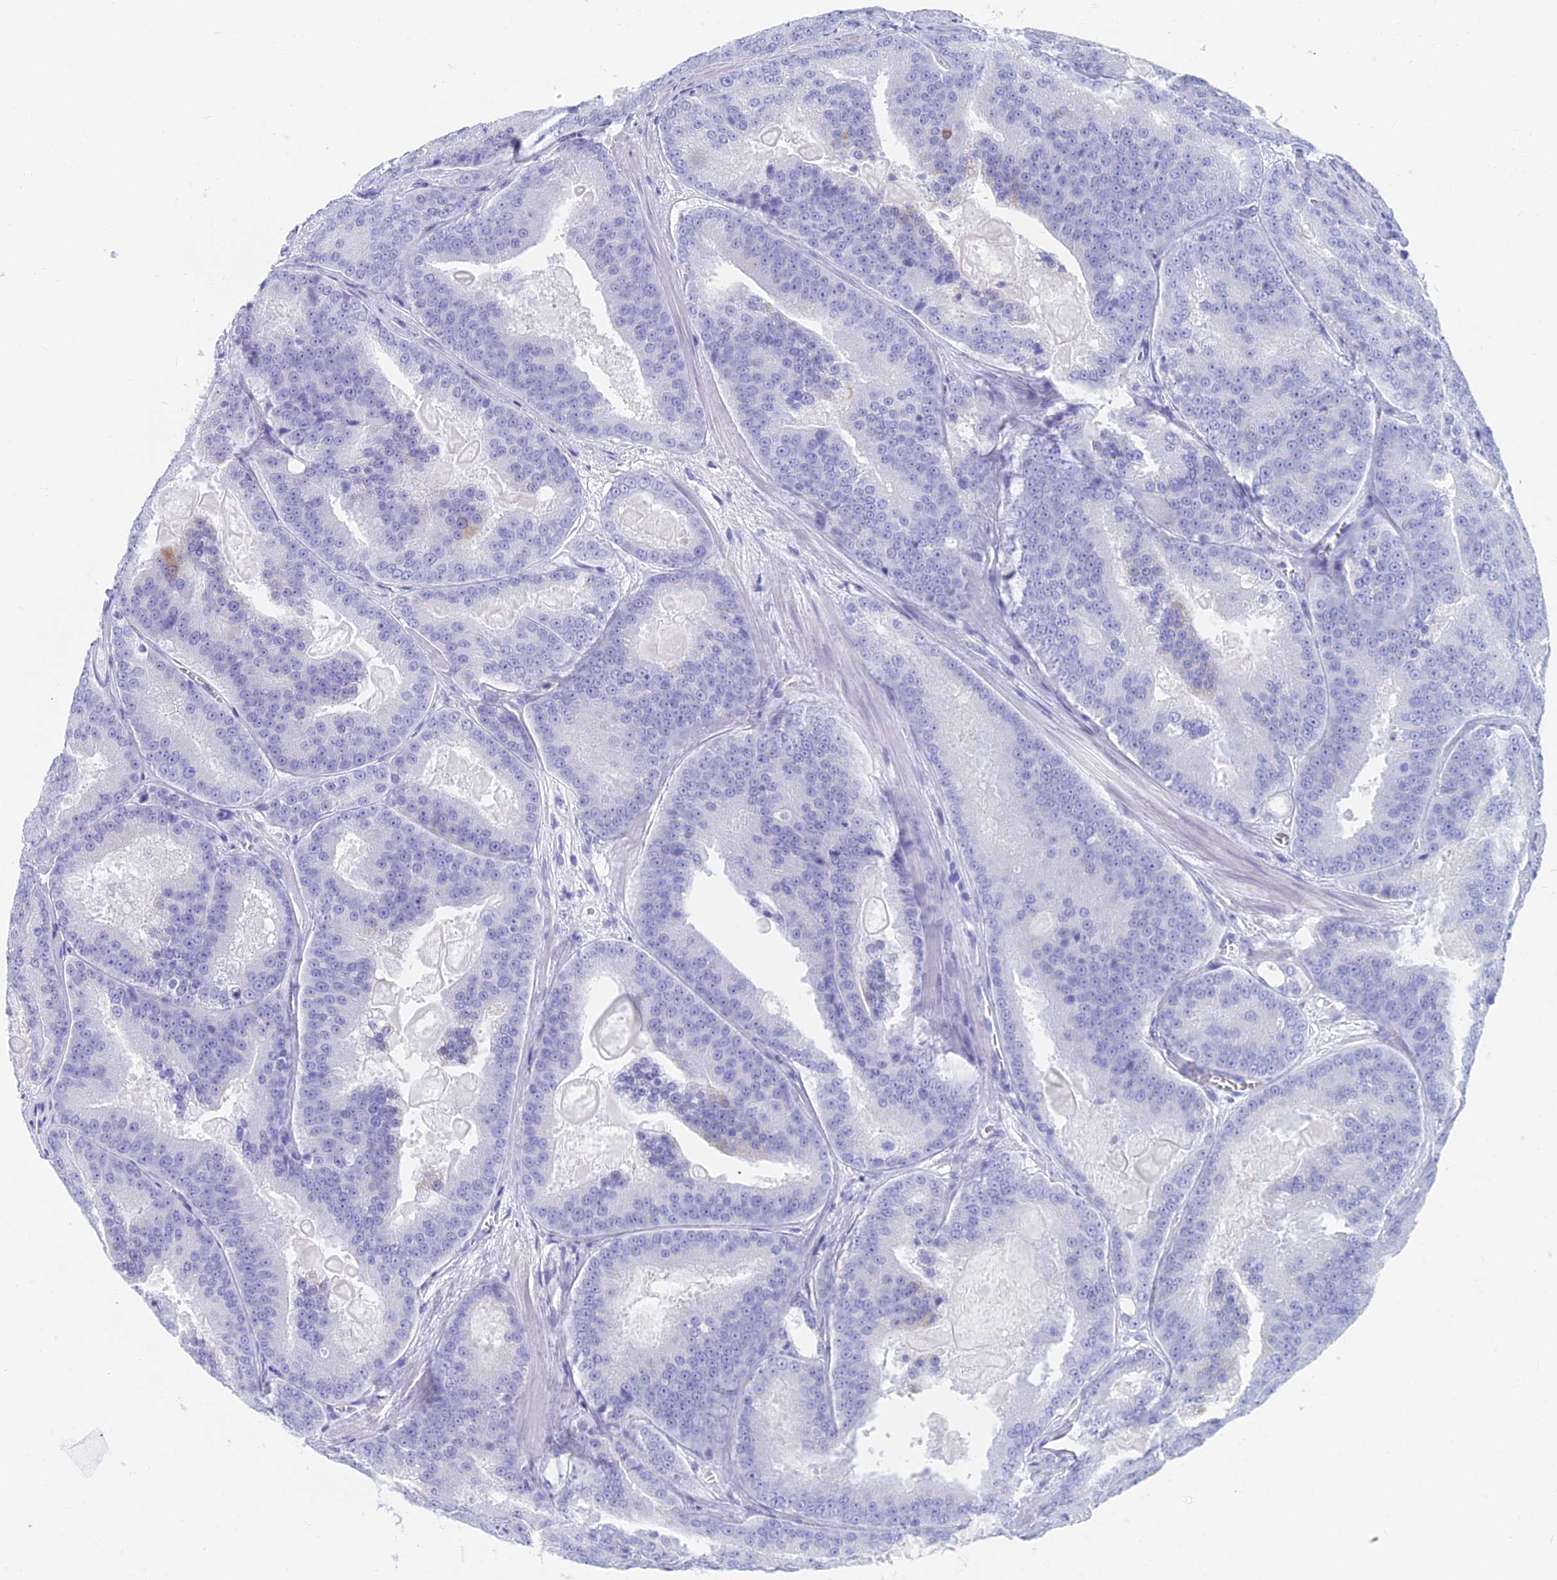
{"staining": {"intensity": "negative", "quantity": "none", "location": "none"}, "tissue": "prostate cancer", "cell_type": "Tumor cells", "image_type": "cancer", "snomed": [{"axis": "morphology", "description": "Adenocarcinoma, High grade"}, {"axis": "topography", "description": "Prostate"}], "caption": "Prostate cancer stained for a protein using immunohistochemistry demonstrates no positivity tumor cells.", "gene": "CAPS", "patient": {"sex": "male", "age": 61}}